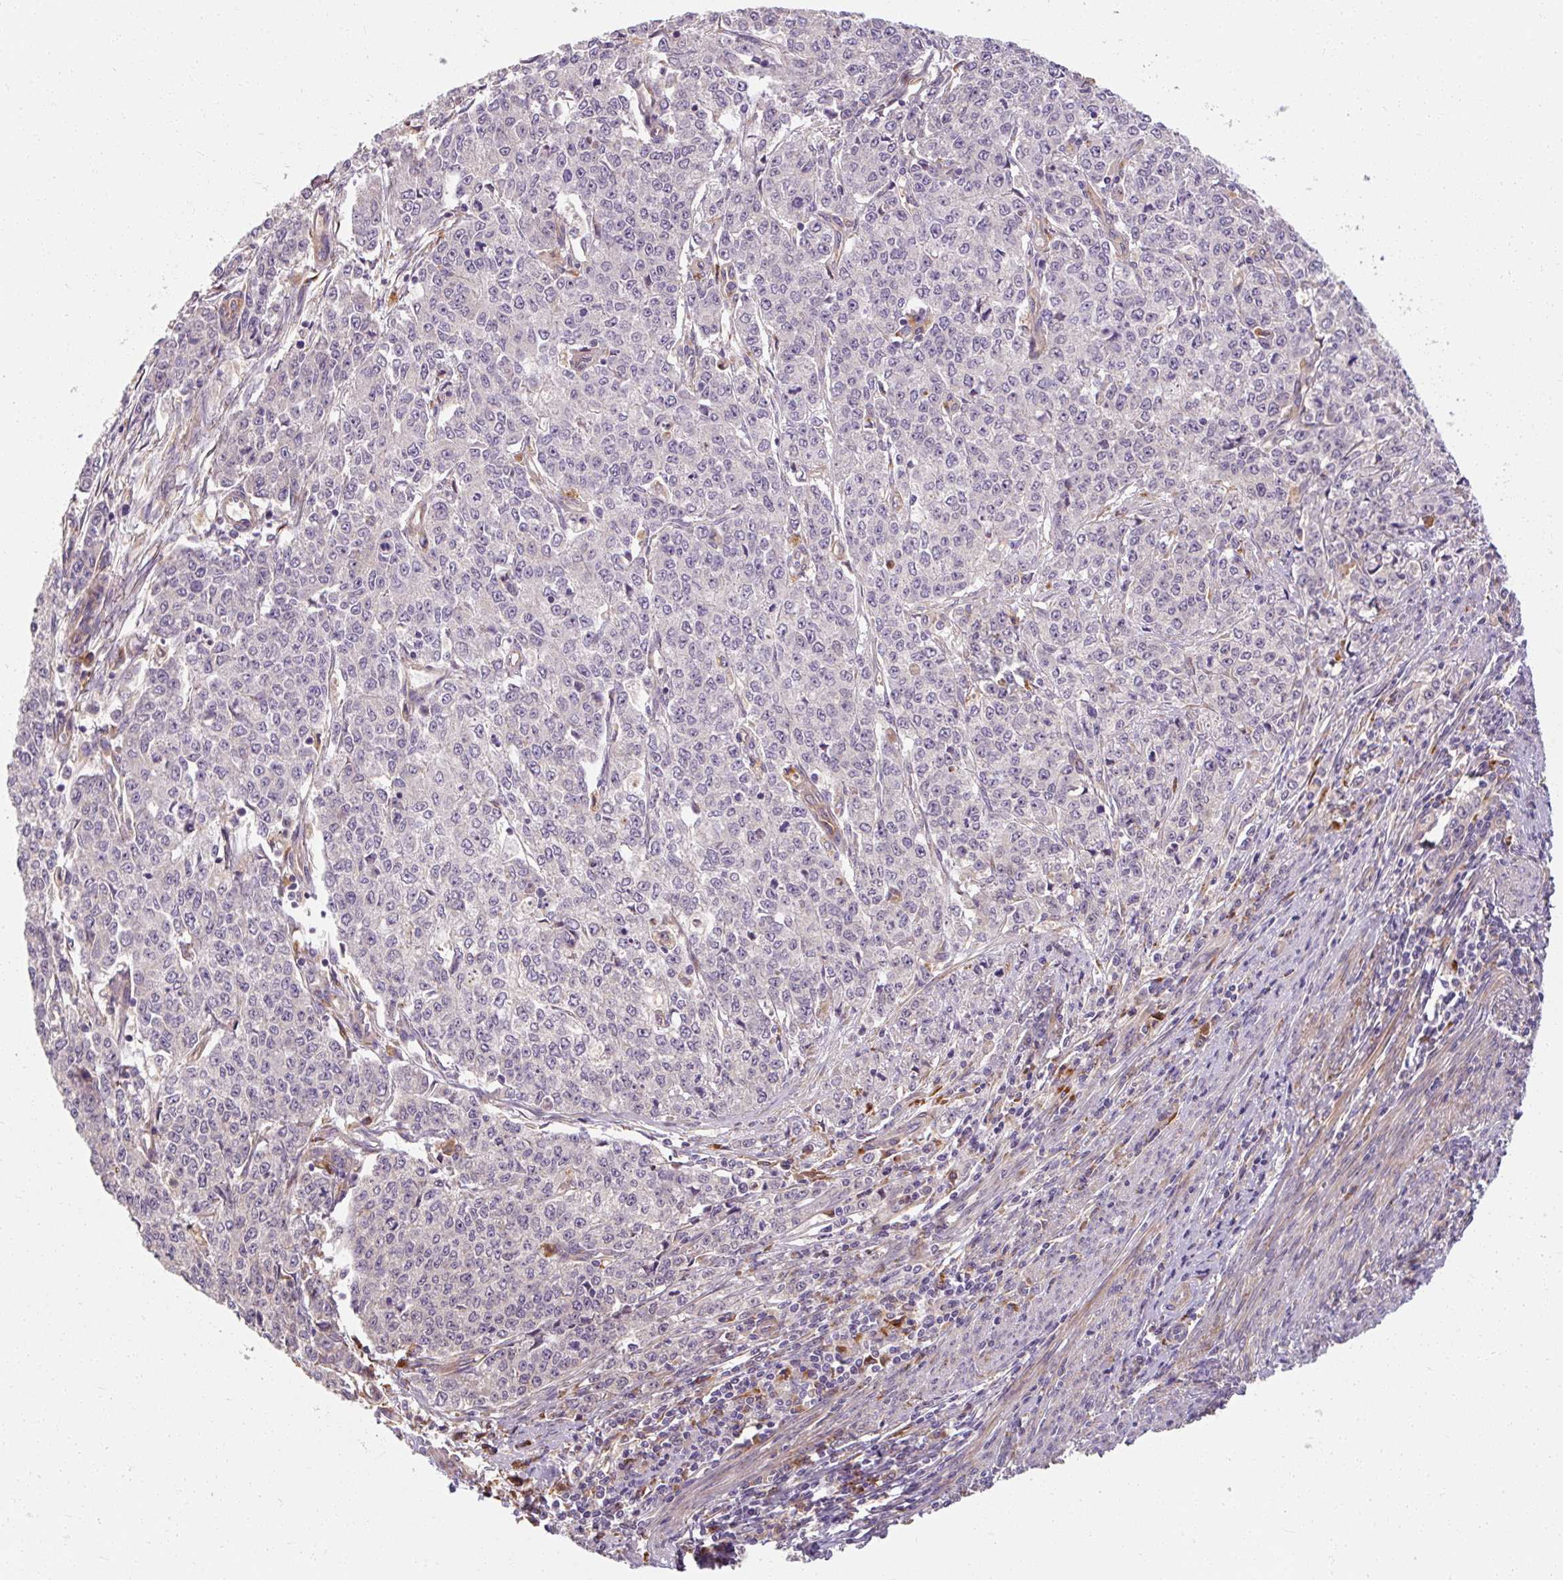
{"staining": {"intensity": "negative", "quantity": "none", "location": "none"}, "tissue": "endometrial cancer", "cell_type": "Tumor cells", "image_type": "cancer", "snomed": [{"axis": "morphology", "description": "Adenocarcinoma, NOS"}, {"axis": "topography", "description": "Endometrium"}], "caption": "Micrograph shows no significant protein staining in tumor cells of adenocarcinoma (endometrial).", "gene": "TBC1D4", "patient": {"sex": "female", "age": 50}}